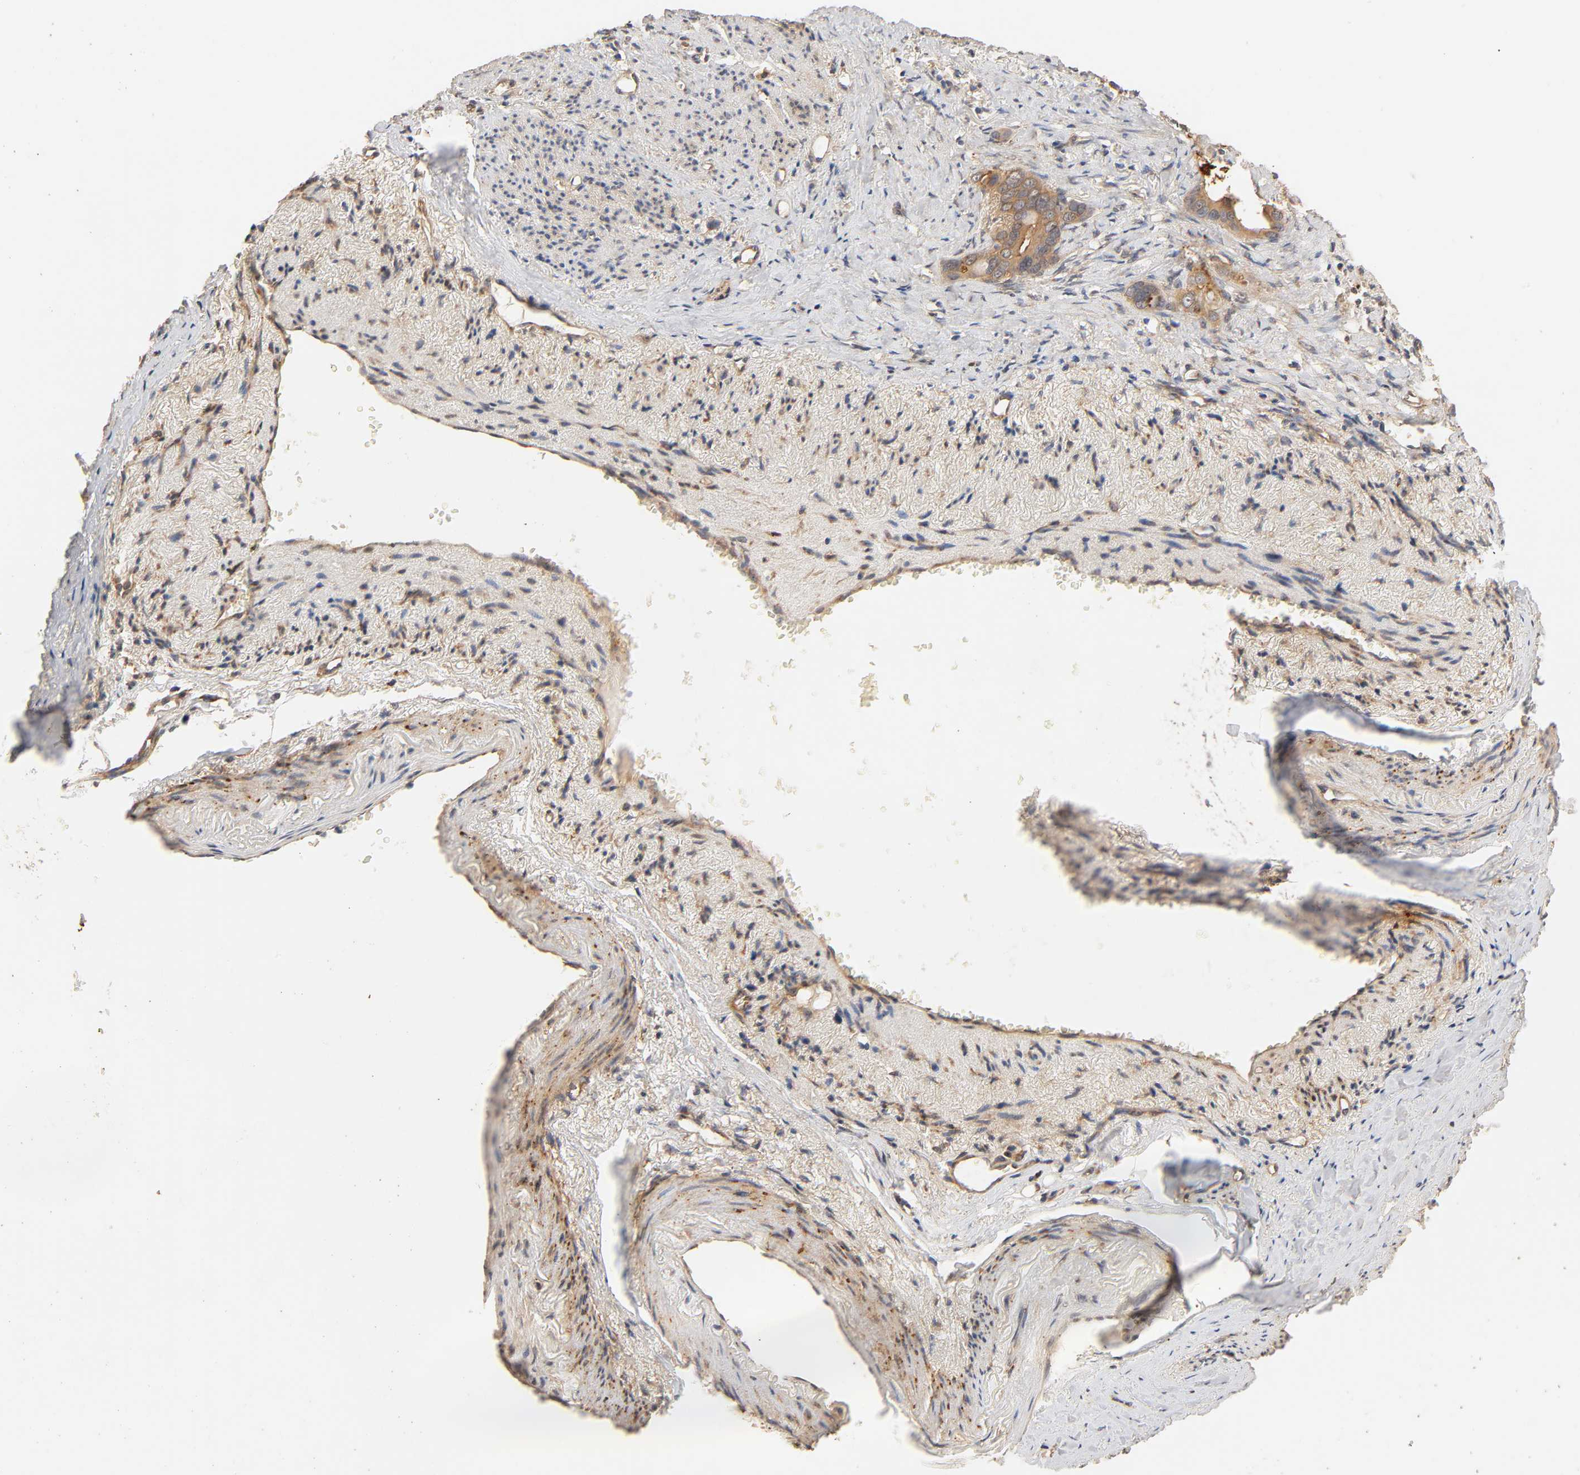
{"staining": {"intensity": "strong", "quantity": ">75%", "location": "cytoplasmic/membranous"}, "tissue": "stomach cancer", "cell_type": "Tumor cells", "image_type": "cancer", "snomed": [{"axis": "morphology", "description": "Adenocarcinoma, NOS"}, {"axis": "topography", "description": "Stomach"}], "caption": "Immunohistochemistry of human stomach cancer displays high levels of strong cytoplasmic/membranous positivity in about >75% of tumor cells. Nuclei are stained in blue.", "gene": "EPS8", "patient": {"sex": "female", "age": 75}}